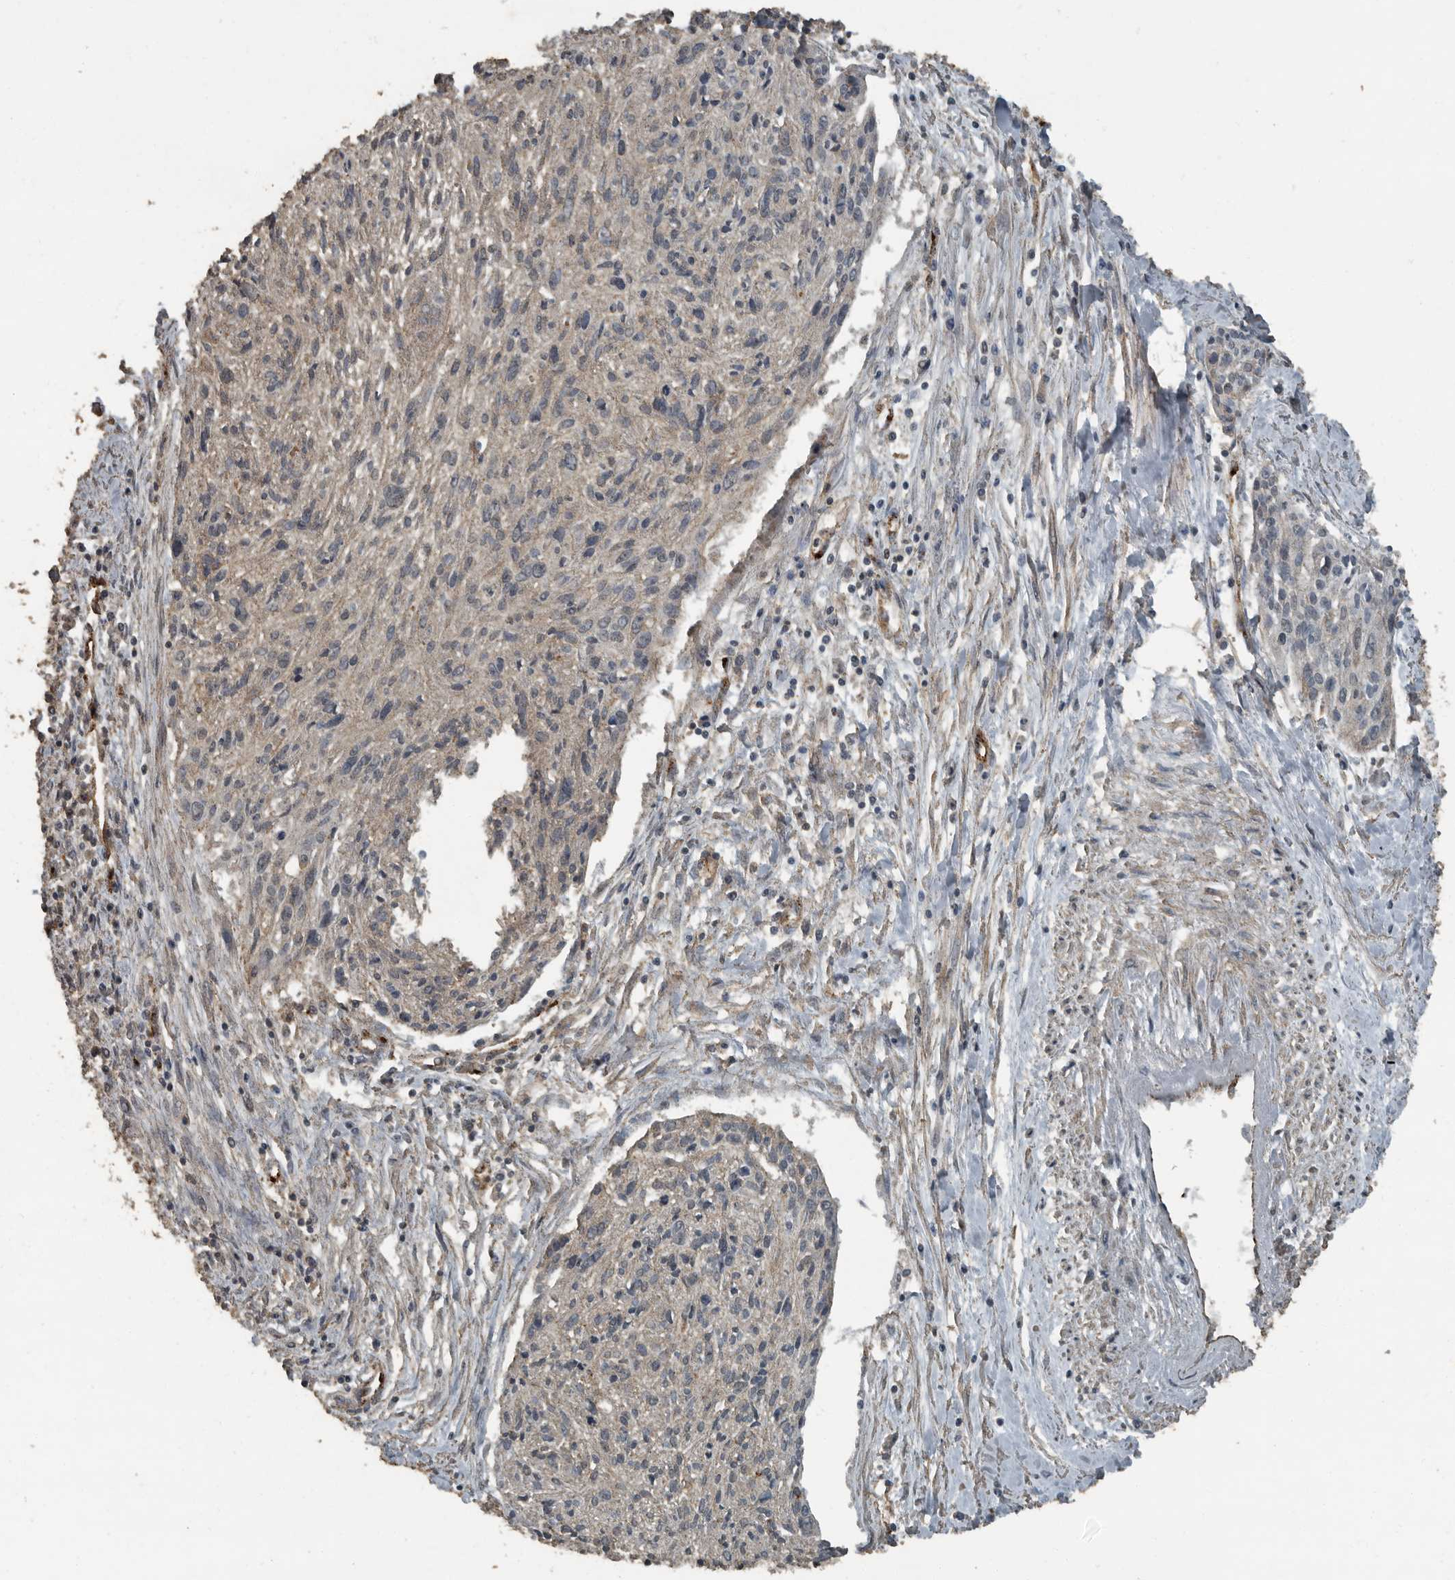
{"staining": {"intensity": "weak", "quantity": "<25%", "location": "cytoplasmic/membranous"}, "tissue": "cervical cancer", "cell_type": "Tumor cells", "image_type": "cancer", "snomed": [{"axis": "morphology", "description": "Squamous cell carcinoma, NOS"}, {"axis": "topography", "description": "Cervix"}], "caption": "This is an IHC histopathology image of human cervical squamous cell carcinoma. There is no staining in tumor cells.", "gene": "IL15RA", "patient": {"sex": "female", "age": 51}}